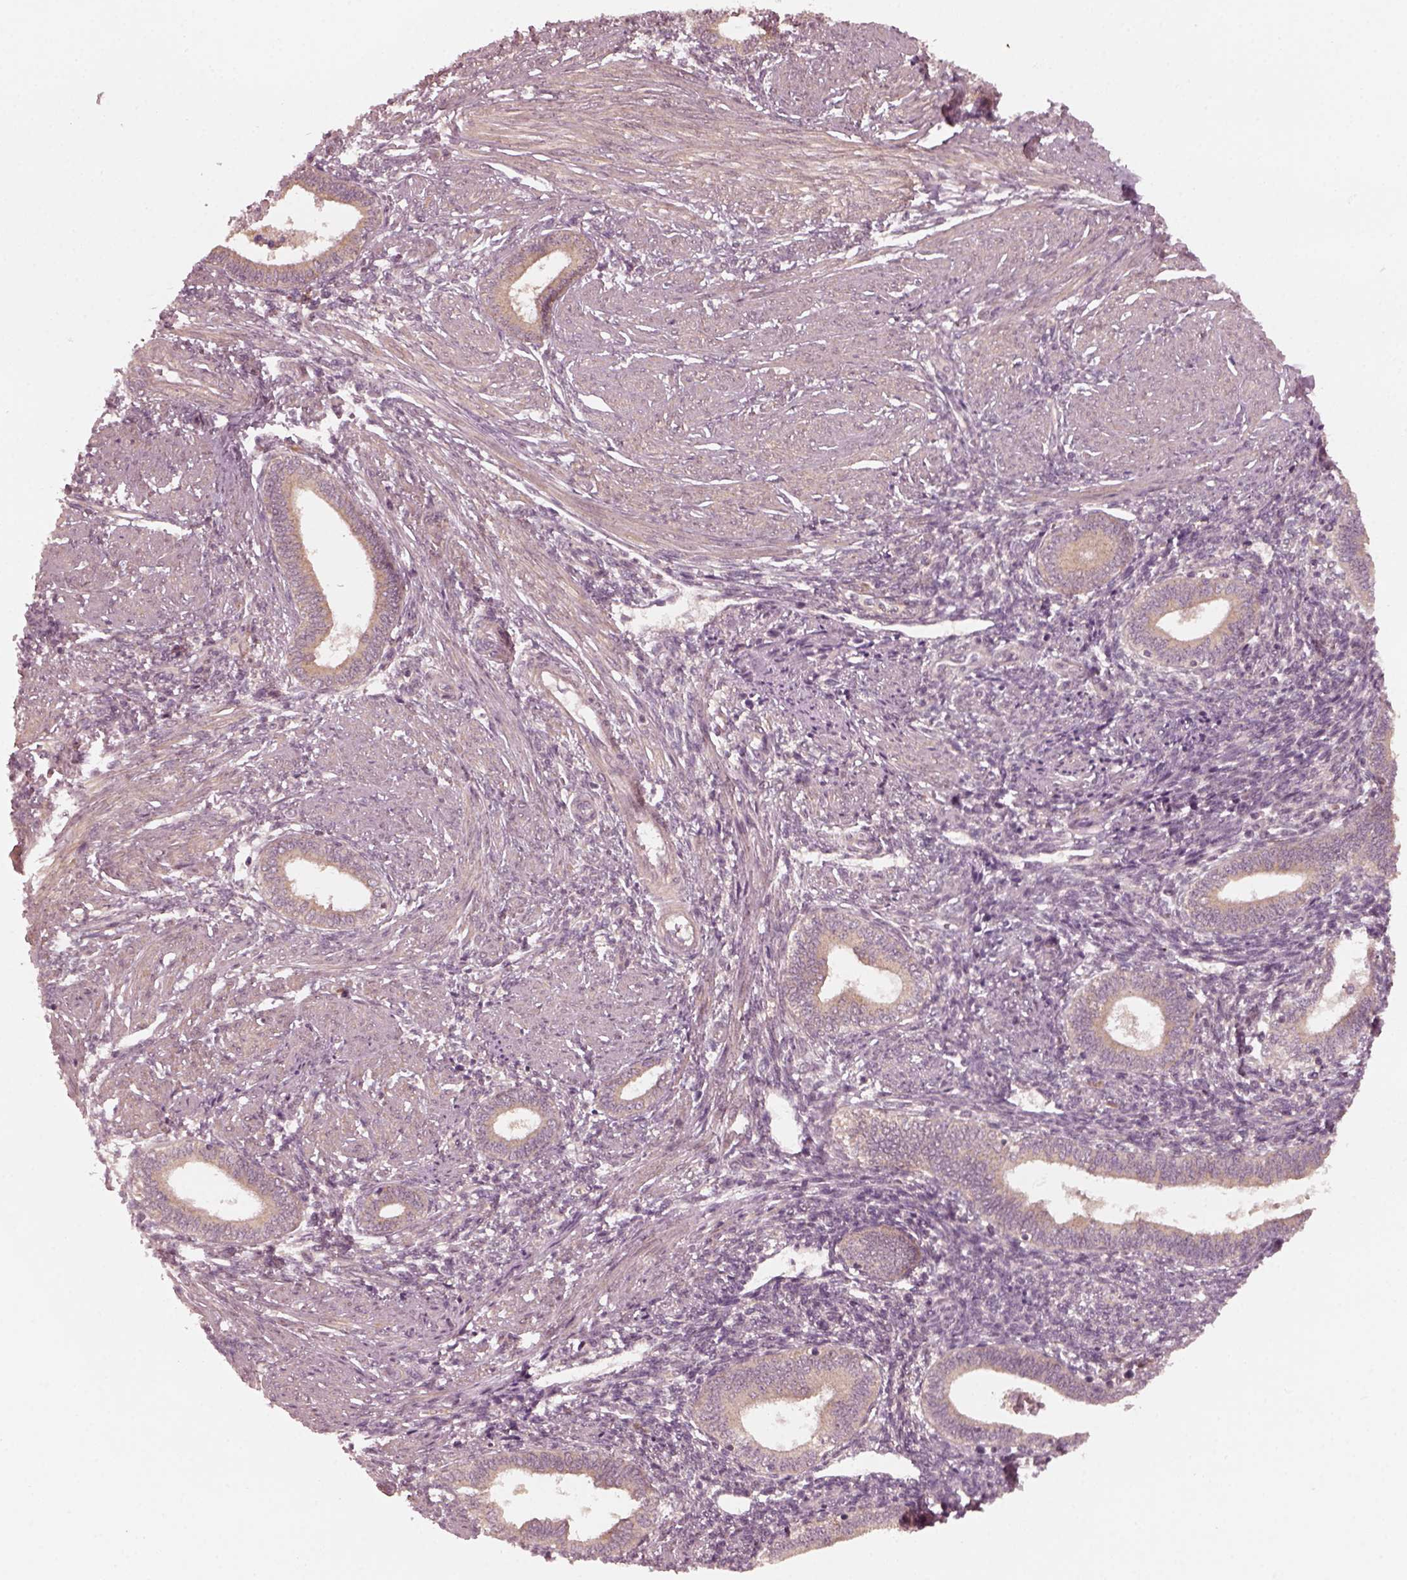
{"staining": {"intensity": "negative", "quantity": "none", "location": "none"}, "tissue": "endometrium", "cell_type": "Cells in endometrial stroma", "image_type": "normal", "snomed": [{"axis": "morphology", "description": "Normal tissue, NOS"}, {"axis": "topography", "description": "Endometrium"}], "caption": "Immunohistochemistry (IHC) of unremarkable human endometrium demonstrates no expression in cells in endometrial stroma. (DAB (3,3'-diaminobenzidine) IHC visualized using brightfield microscopy, high magnification).", "gene": "FAF2", "patient": {"sex": "female", "age": 42}}